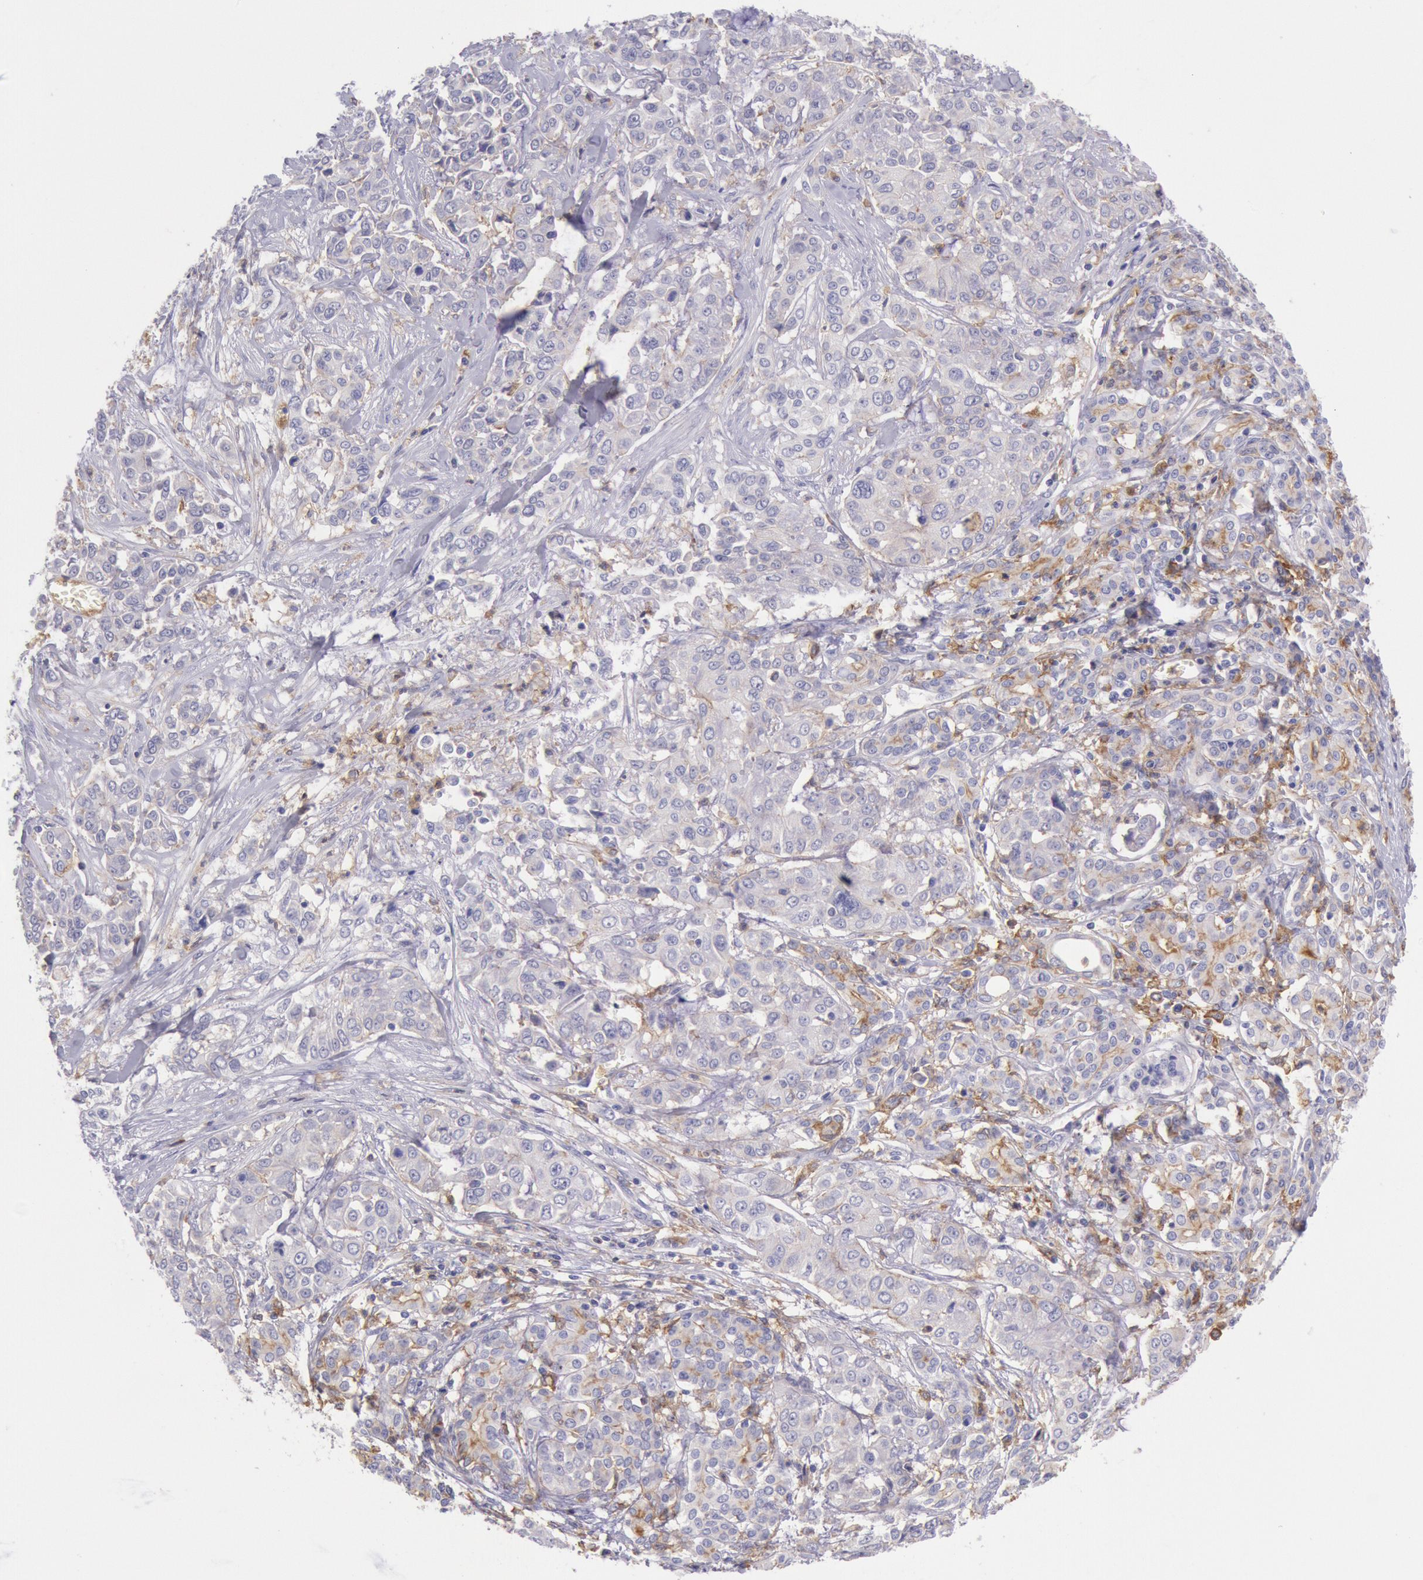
{"staining": {"intensity": "weak", "quantity": "<25%", "location": "cytoplasmic/membranous"}, "tissue": "pancreatic cancer", "cell_type": "Tumor cells", "image_type": "cancer", "snomed": [{"axis": "morphology", "description": "Adenocarcinoma, NOS"}, {"axis": "topography", "description": "Pancreas"}], "caption": "This is a photomicrograph of immunohistochemistry (IHC) staining of pancreatic adenocarcinoma, which shows no expression in tumor cells. (DAB (3,3'-diaminobenzidine) immunohistochemistry (IHC) with hematoxylin counter stain).", "gene": "LYN", "patient": {"sex": "female", "age": 52}}